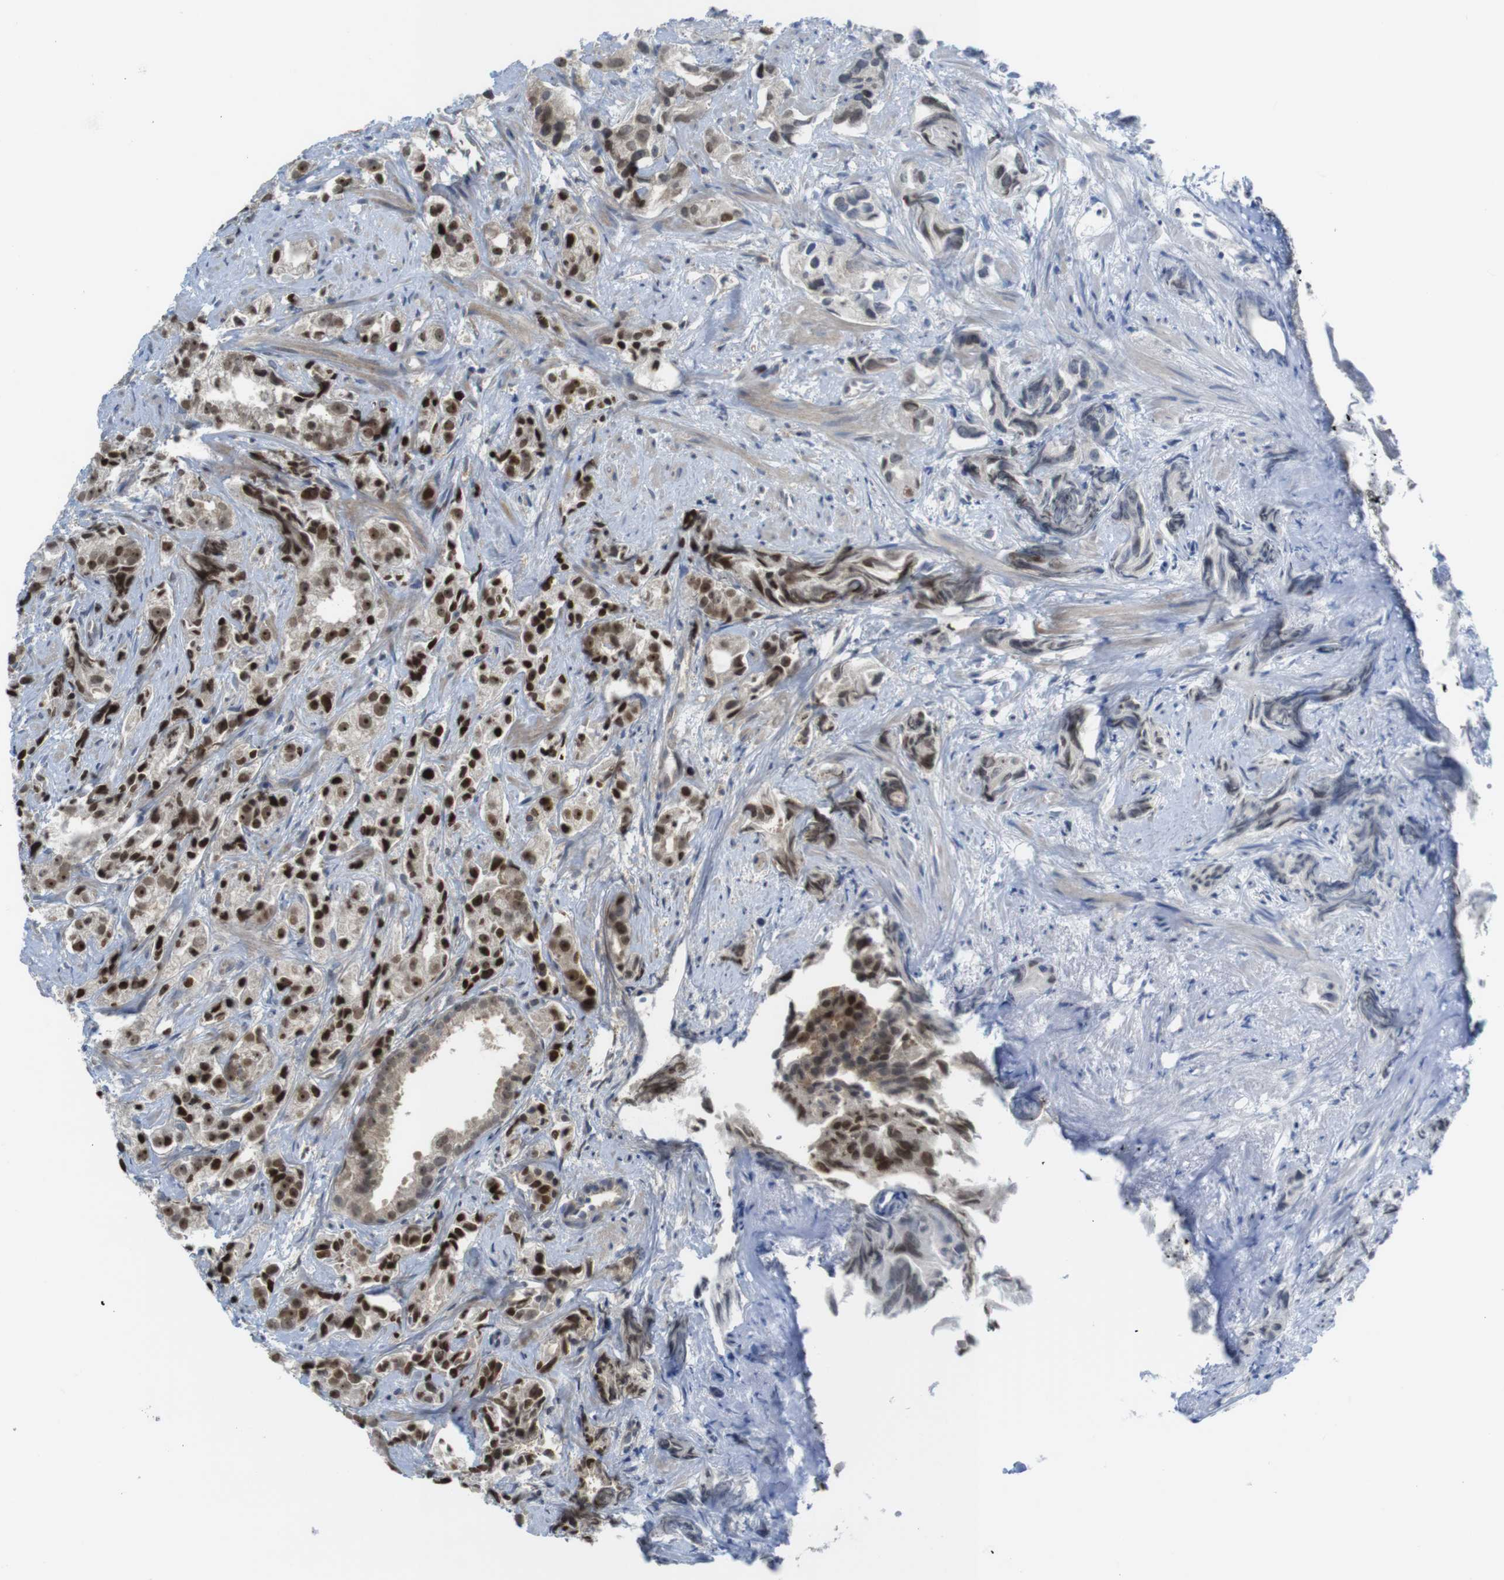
{"staining": {"intensity": "strong", "quantity": "<25%", "location": "cytoplasmic/membranous,nuclear"}, "tissue": "prostate cancer", "cell_type": "Tumor cells", "image_type": "cancer", "snomed": [{"axis": "morphology", "description": "Adenocarcinoma, Low grade"}, {"axis": "topography", "description": "Prostate"}], "caption": "Immunohistochemical staining of human prostate cancer demonstrates strong cytoplasmic/membranous and nuclear protein staining in approximately <25% of tumor cells.", "gene": "RCC1", "patient": {"sex": "male", "age": 89}}